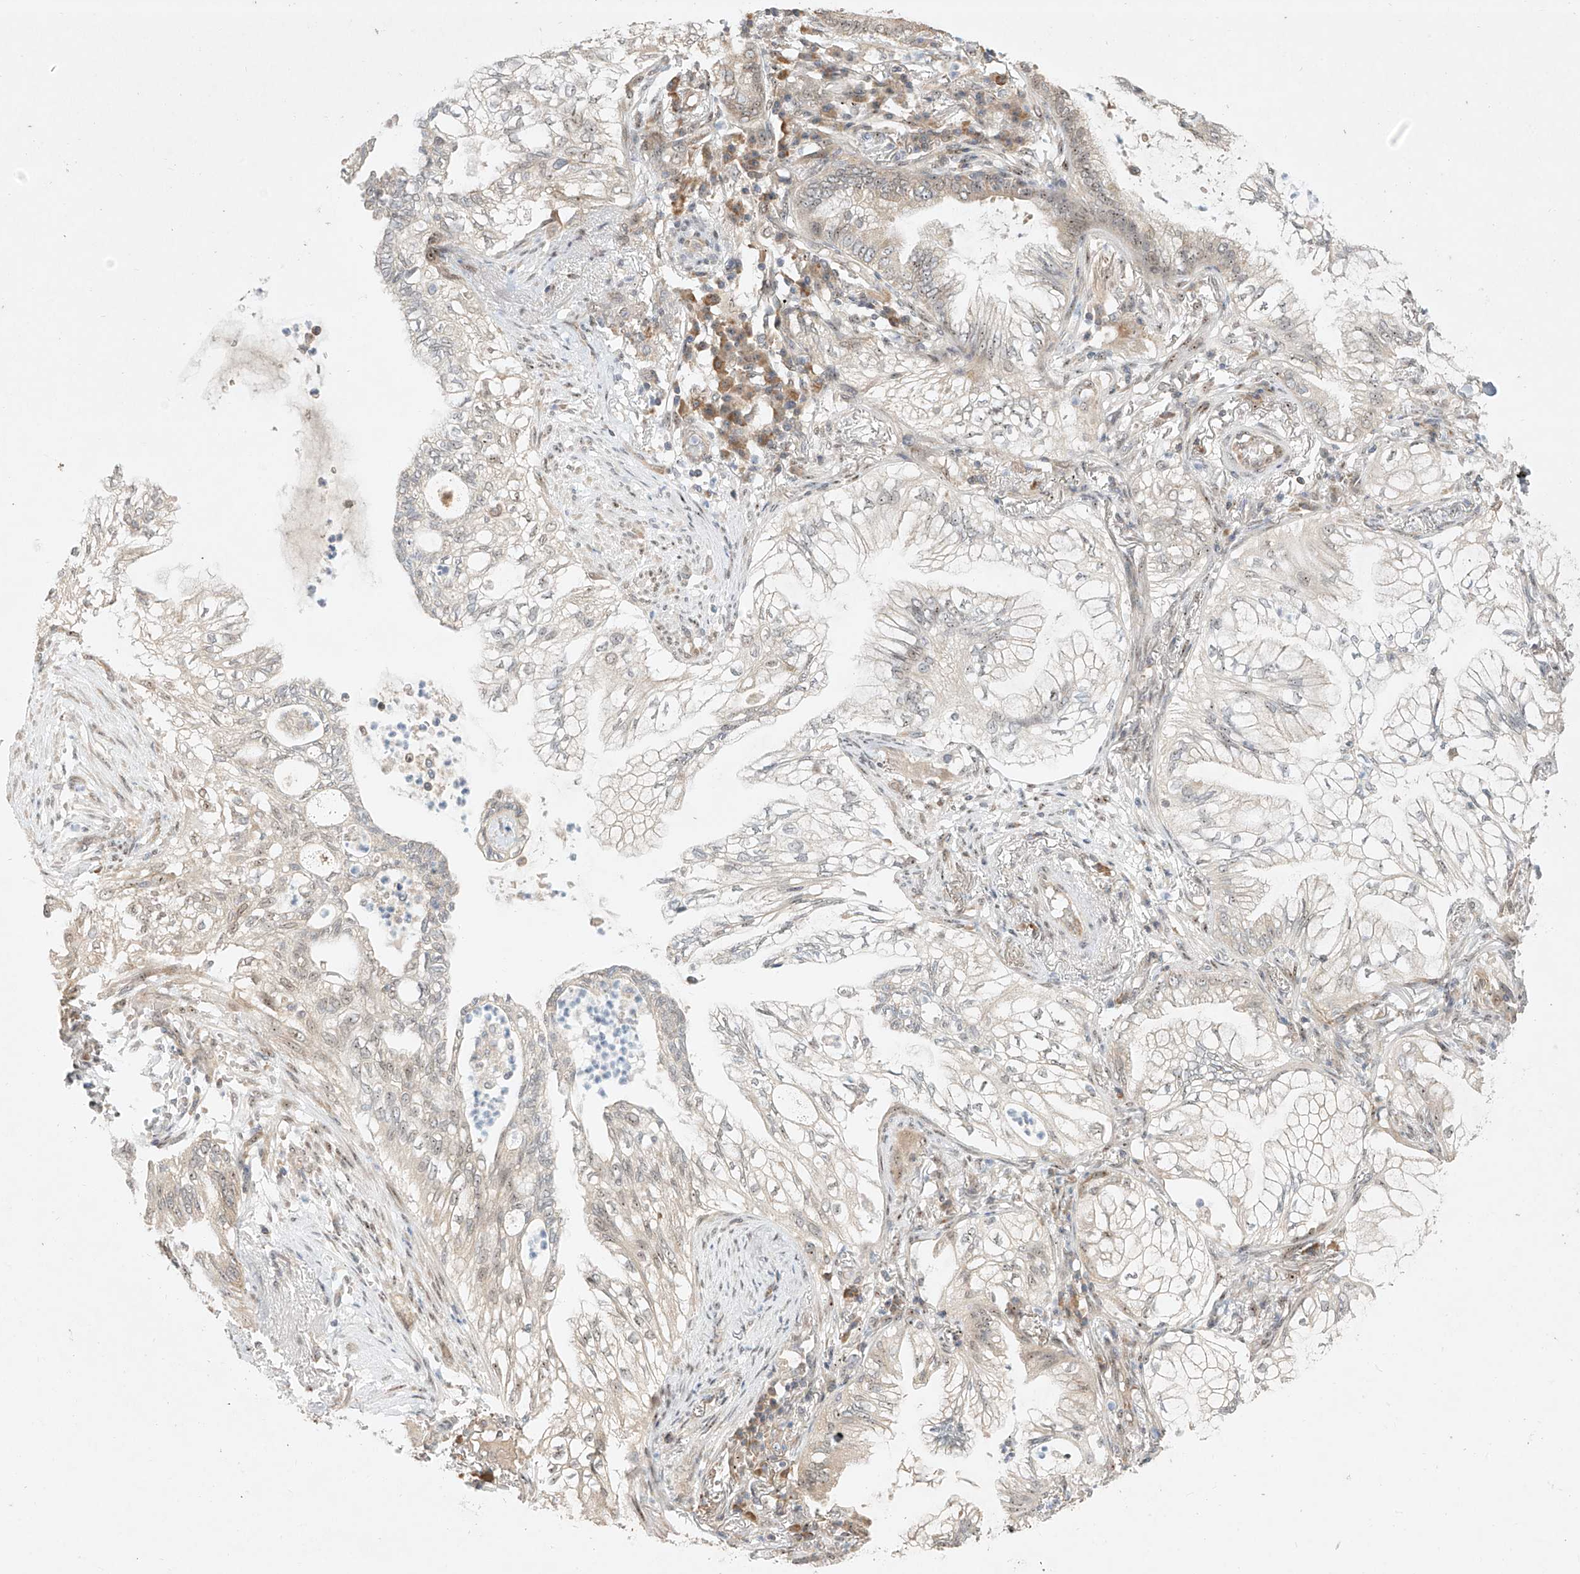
{"staining": {"intensity": "negative", "quantity": "none", "location": "none"}, "tissue": "lung cancer", "cell_type": "Tumor cells", "image_type": "cancer", "snomed": [{"axis": "morphology", "description": "Adenocarcinoma, NOS"}, {"axis": "topography", "description": "Lung"}], "caption": "Protein analysis of lung adenocarcinoma shows no significant expression in tumor cells.", "gene": "TASP1", "patient": {"sex": "female", "age": 70}}